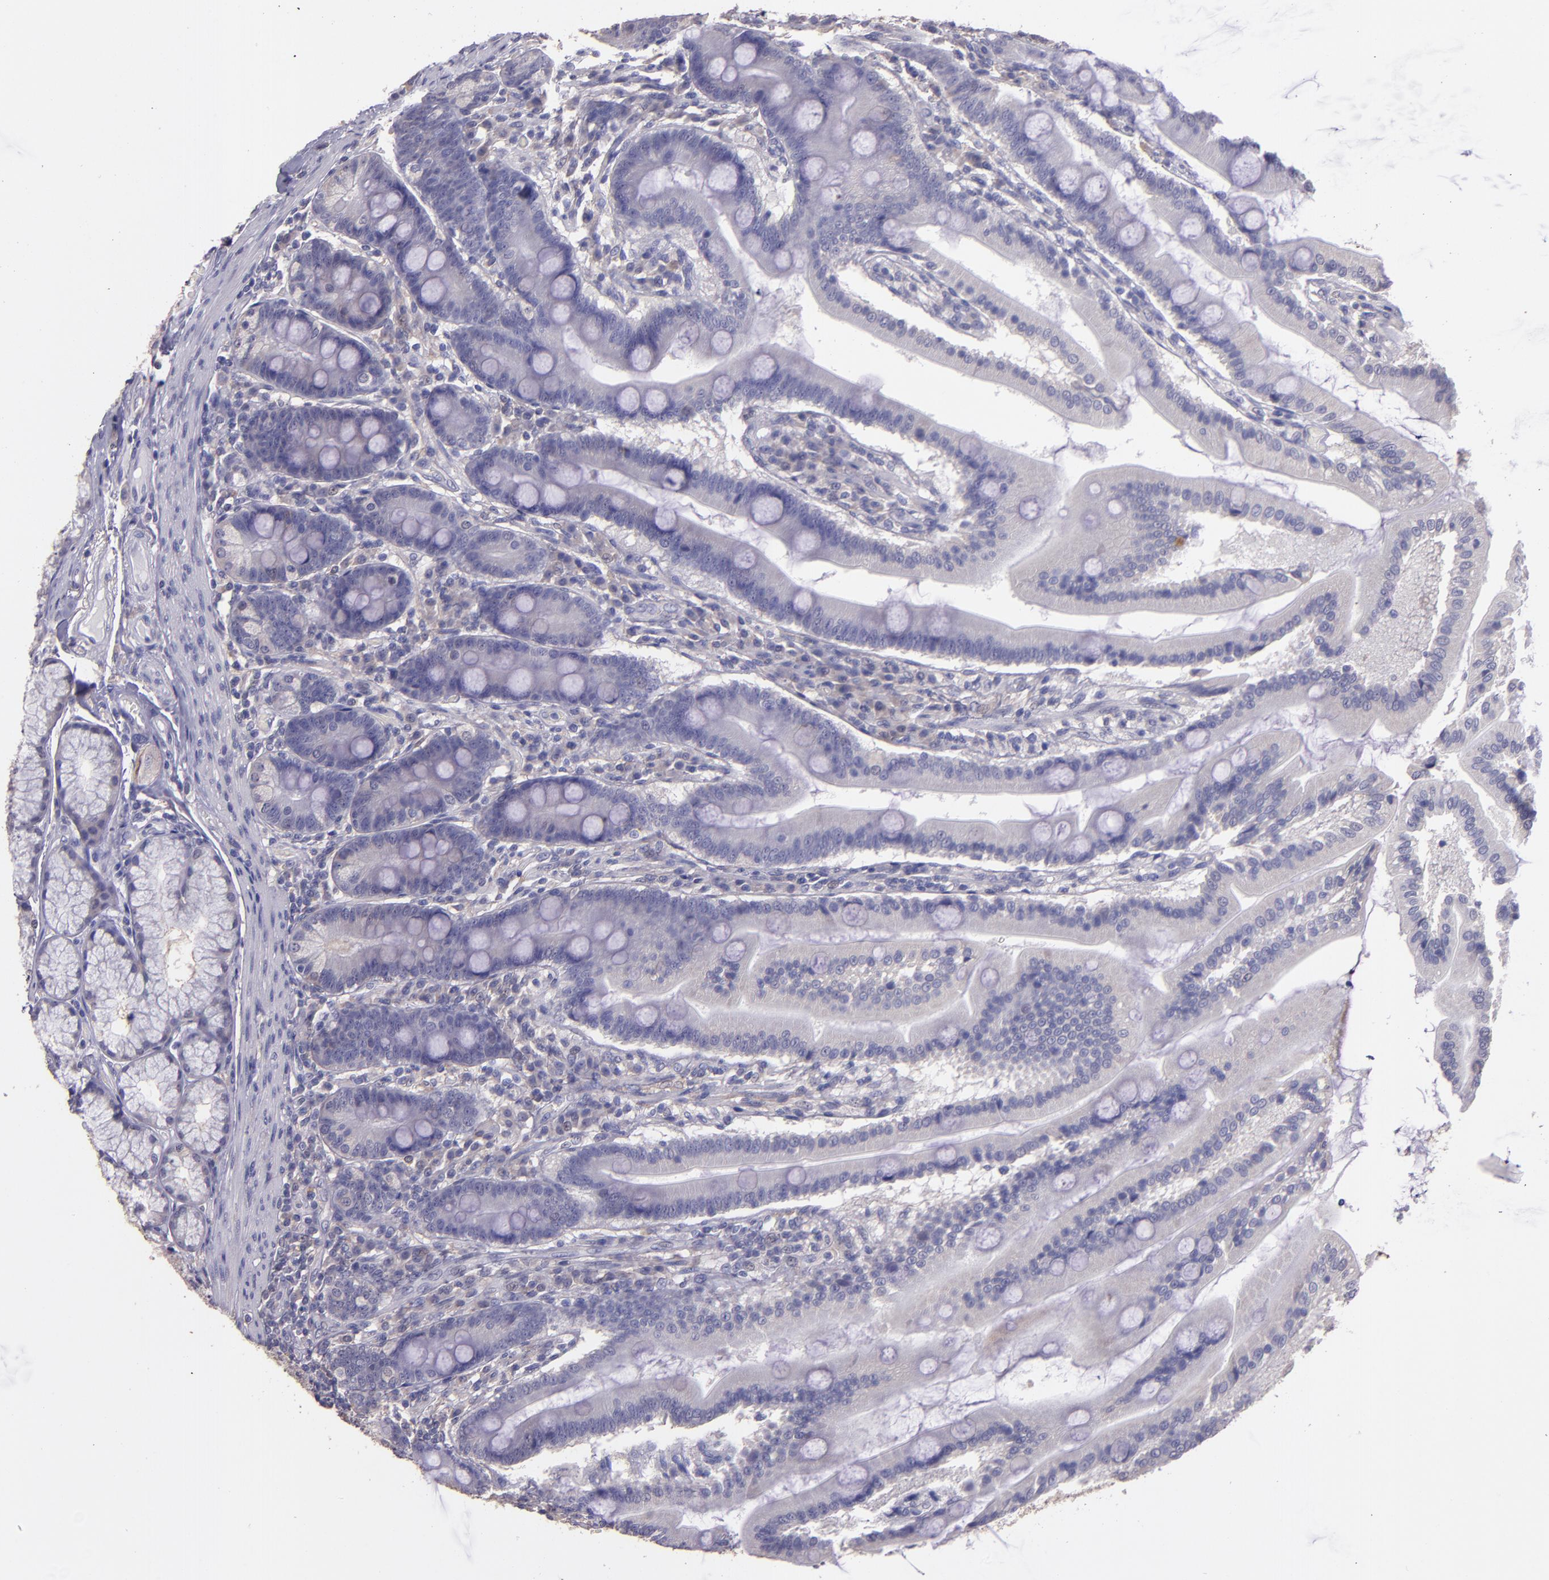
{"staining": {"intensity": "weak", "quantity": "<25%", "location": "cytoplasmic/membranous"}, "tissue": "duodenum", "cell_type": "Glandular cells", "image_type": "normal", "snomed": [{"axis": "morphology", "description": "Normal tissue, NOS"}, {"axis": "topography", "description": "Duodenum"}], "caption": "DAB immunohistochemical staining of benign human duodenum shows no significant expression in glandular cells. The staining is performed using DAB brown chromogen with nuclei counter-stained in using hematoxylin.", "gene": "PAPPA", "patient": {"sex": "female", "age": 64}}